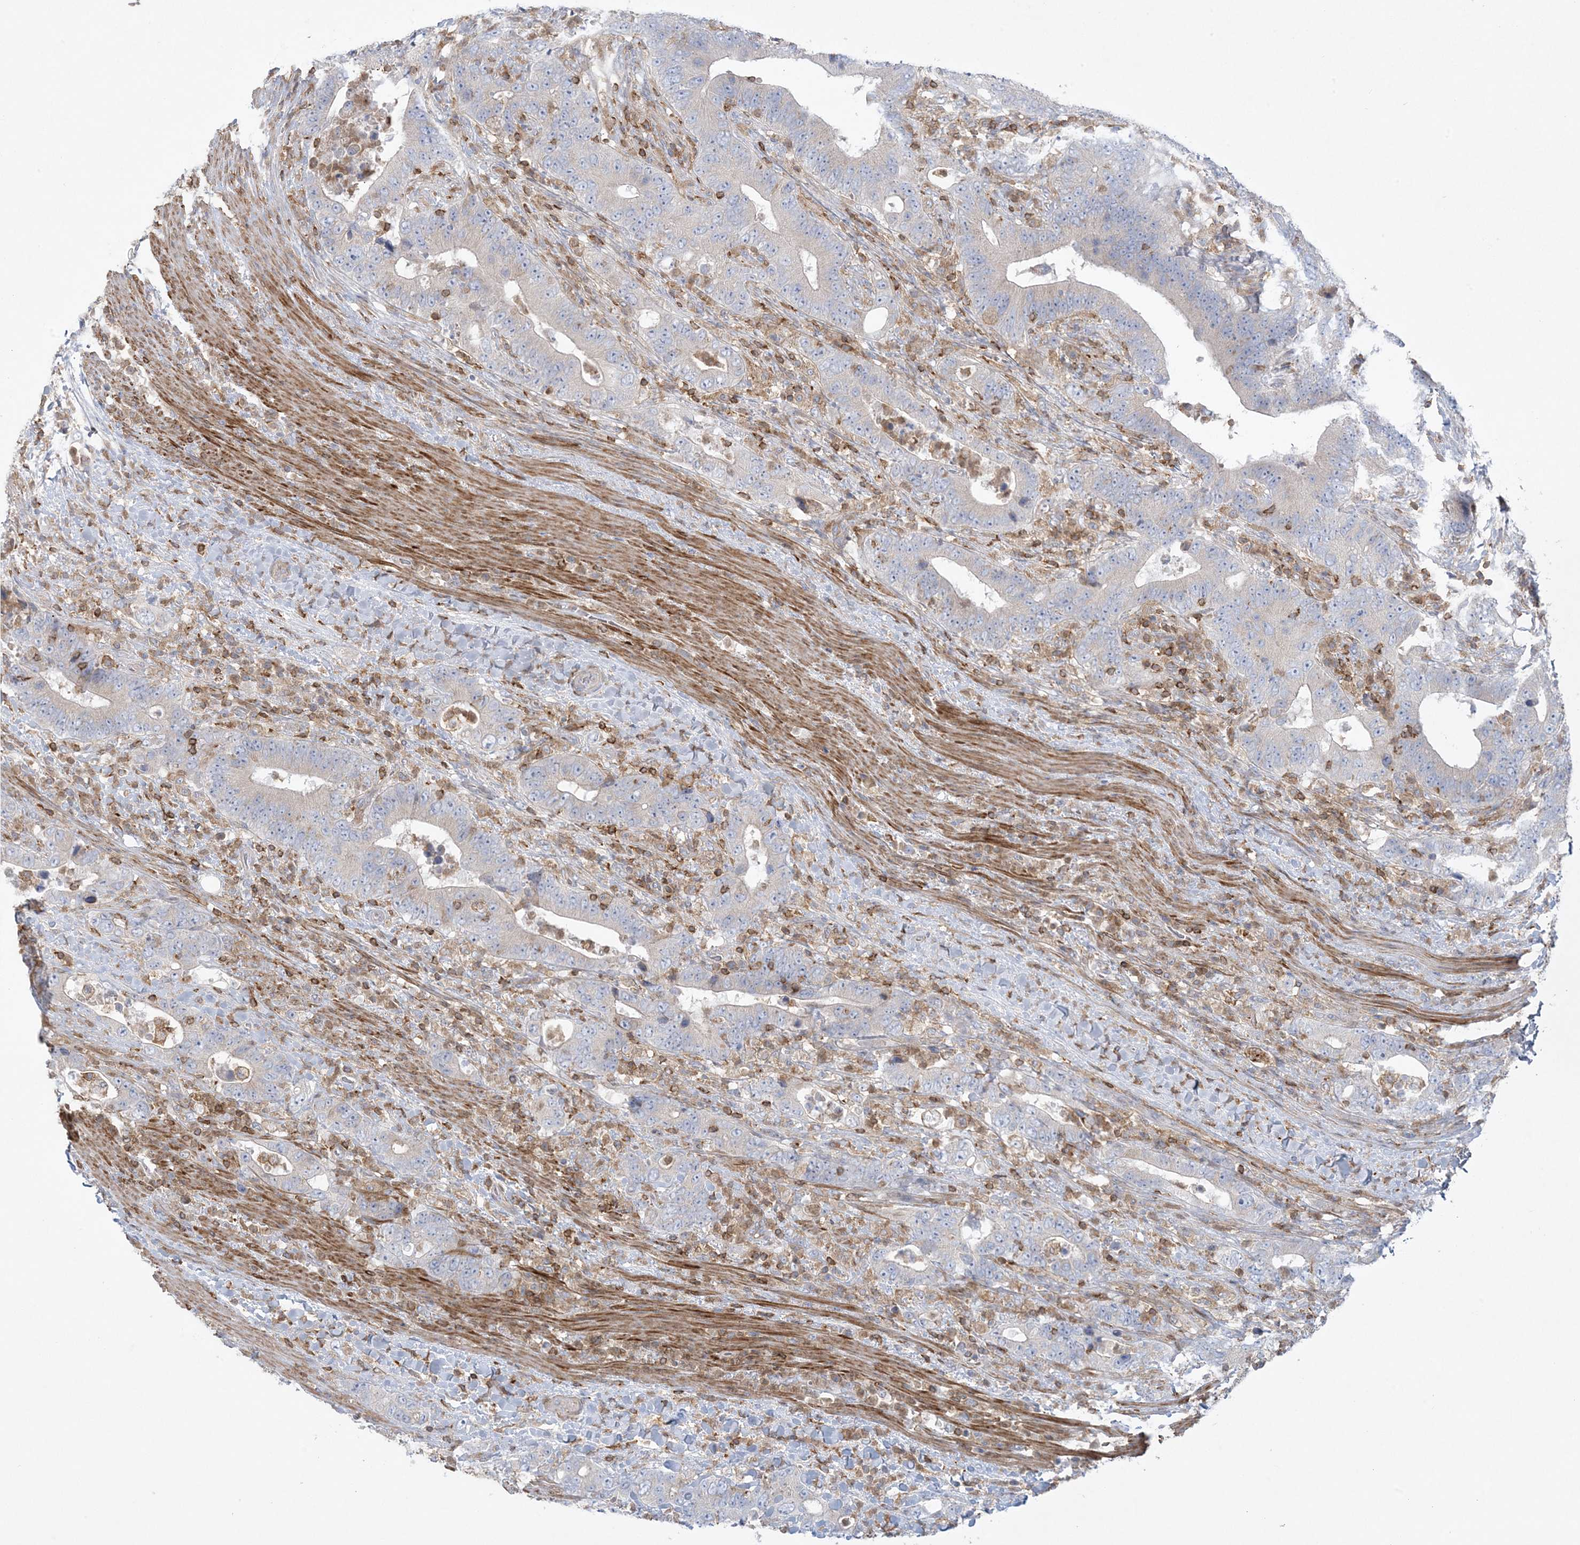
{"staining": {"intensity": "negative", "quantity": "none", "location": "none"}, "tissue": "colorectal cancer", "cell_type": "Tumor cells", "image_type": "cancer", "snomed": [{"axis": "morphology", "description": "Adenocarcinoma, NOS"}, {"axis": "topography", "description": "Colon"}], "caption": "This is a histopathology image of IHC staining of colorectal cancer, which shows no staining in tumor cells.", "gene": "ARHGAP30", "patient": {"sex": "female", "age": 75}}